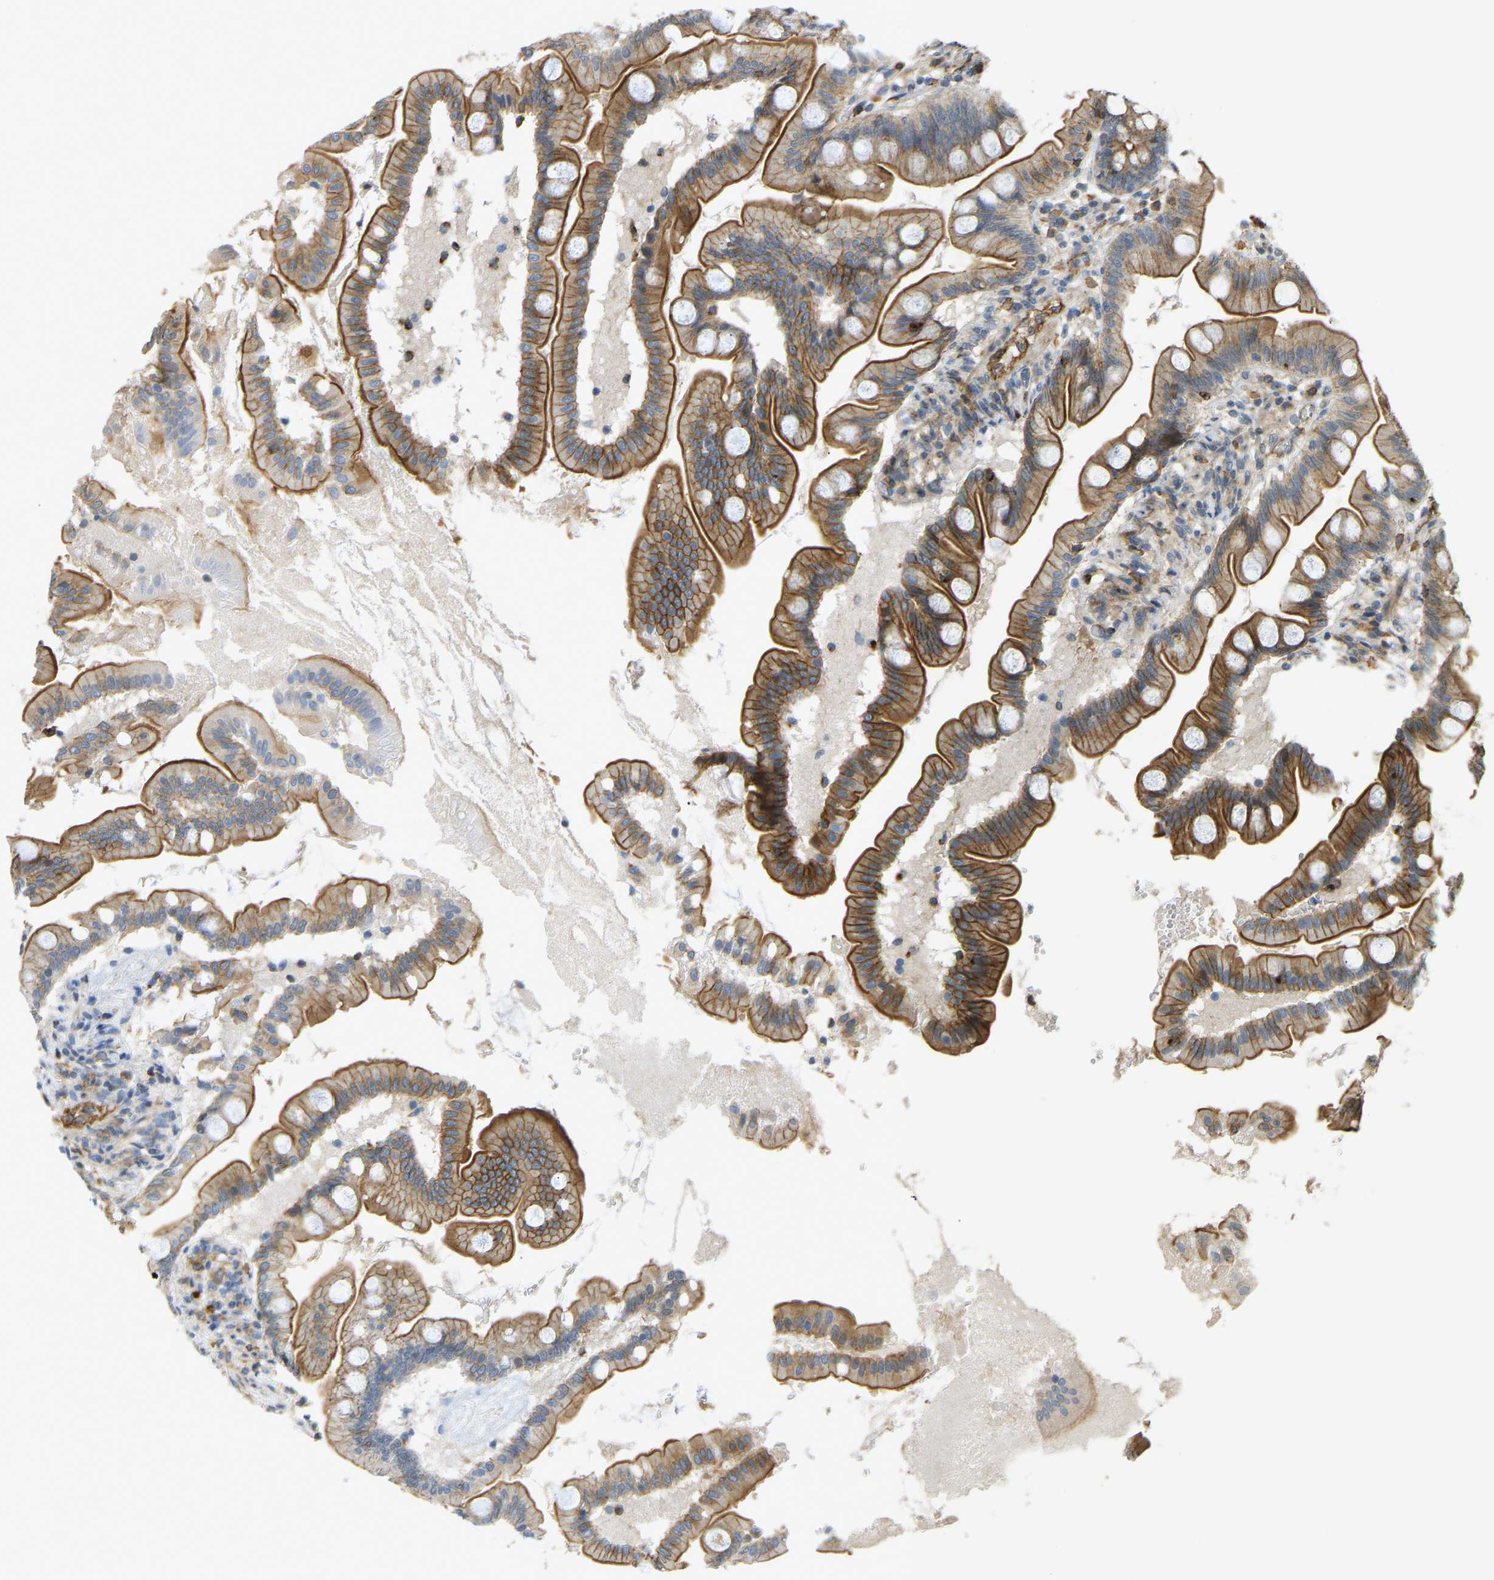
{"staining": {"intensity": "moderate", "quantity": ">75%", "location": "cytoplasmic/membranous"}, "tissue": "small intestine", "cell_type": "Glandular cells", "image_type": "normal", "snomed": [{"axis": "morphology", "description": "Normal tissue, NOS"}, {"axis": "topography", "description": "Small intestine"}], "caption": "Immunohistochemistry staining of unremarkable small intestine, which shows medium levels of moderate cytoplasmic/membranous positivity in about >75% of glandular cells indicating moderate cytoplasmic/membranous protein positivity. The staining was performed using DAB (brown) for protein detection and nuclei were counterstained in hematoxylin (blue).", "gene": "KIAA1671", "patient": {"sex": "female", "age": 56}}